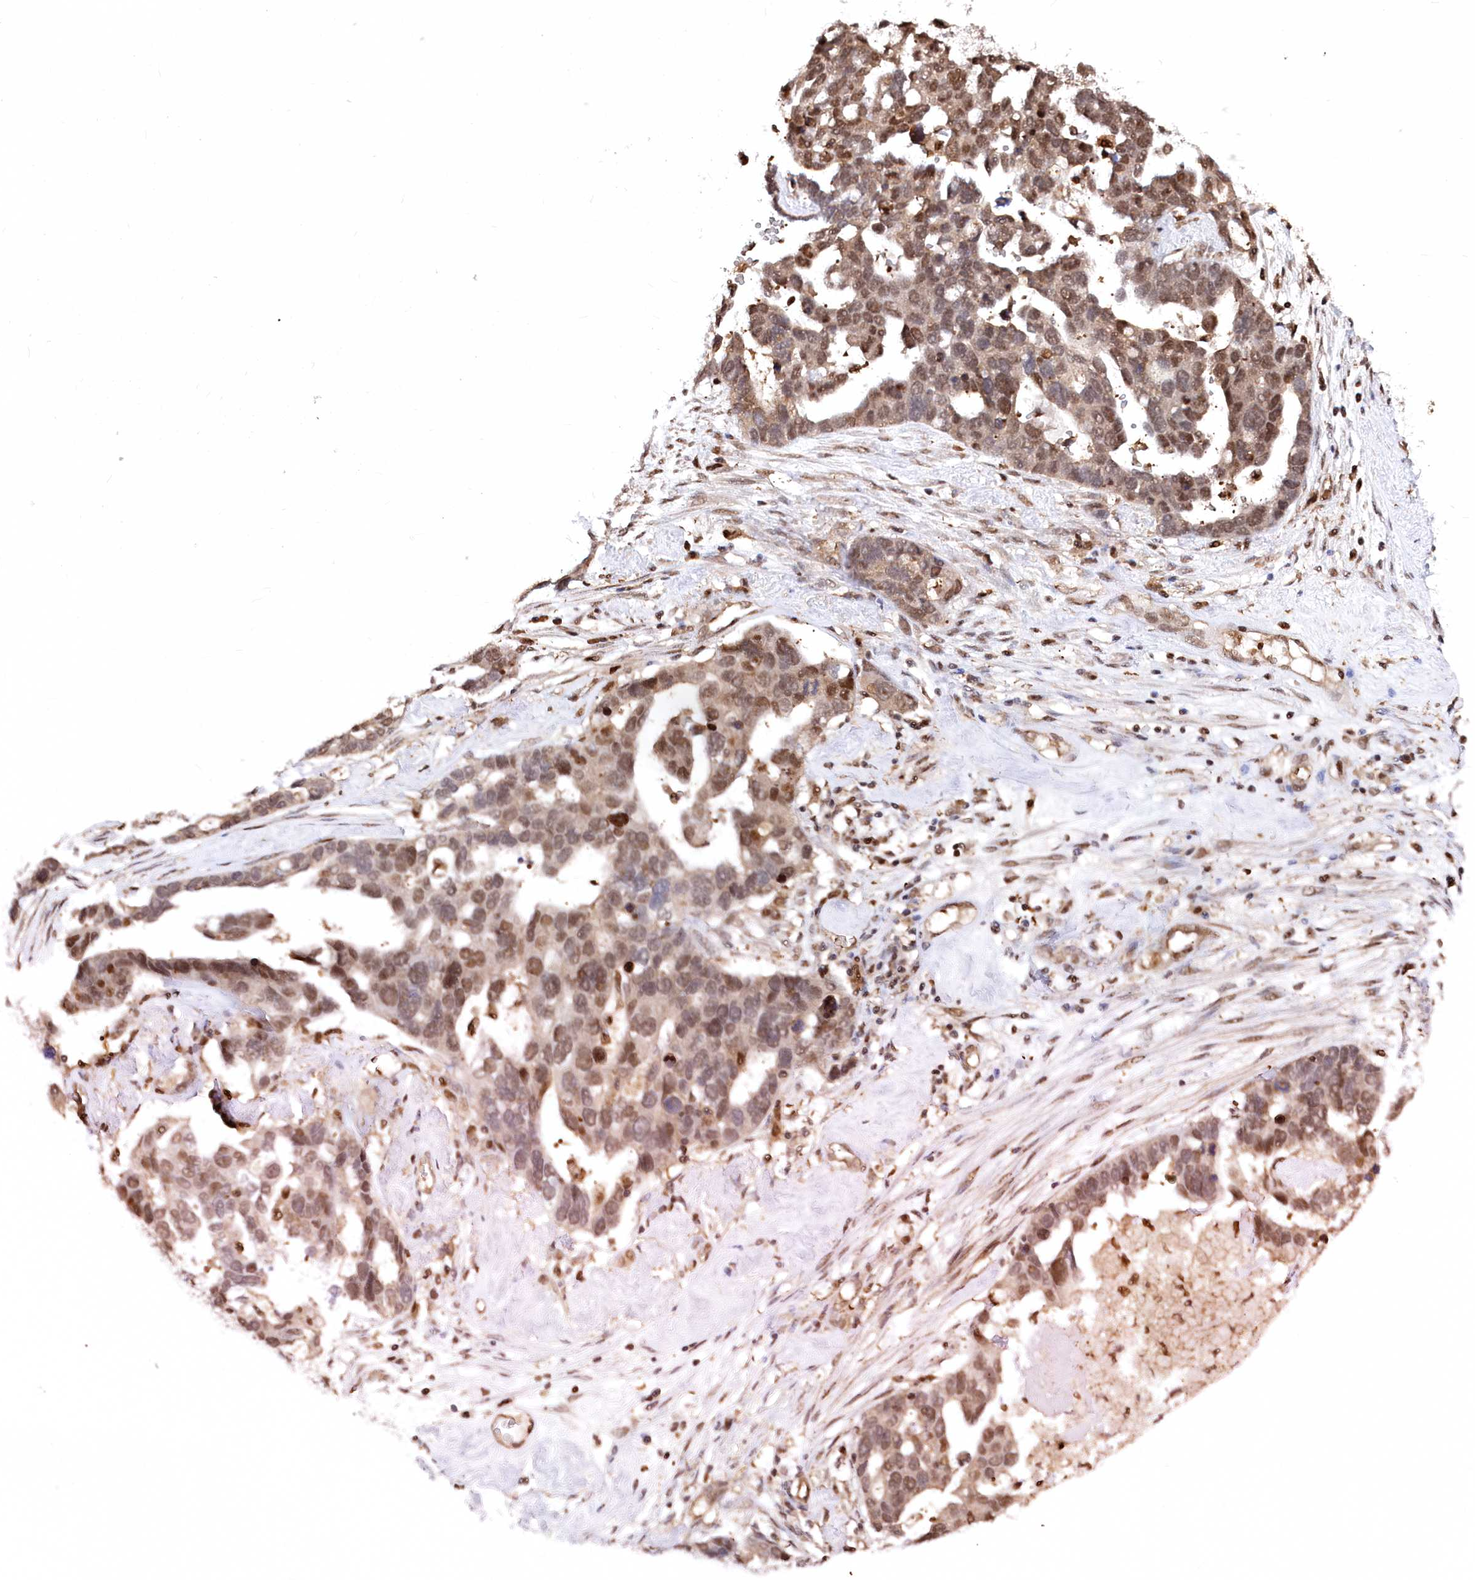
{"staining": {"intensity": "moderate", "quantity": "25%-75%", "location": "nuclear"}, "tissue": "ovarian cancer", "cell_type": "Tumor cells", "image_type": "cancer", "snomed": [{"axis": "morphology", "description": "Cystadenocarcinoma, serous, NOS"}, {"axis": "topography", "description": "Ovary"}], "caption": "Immunohistochemistry photomicrograph of neoplastic tissue: ovarian serous cystadenocarcinoma stained using immunohistochemistry demonstrates medium levels of moderate protein expression localized specifically in the nuclear of tumor cells, appearing as a nuclear brown color.", "gene": "PSMA1", "patient": {"sex": "female", "age": 54}}